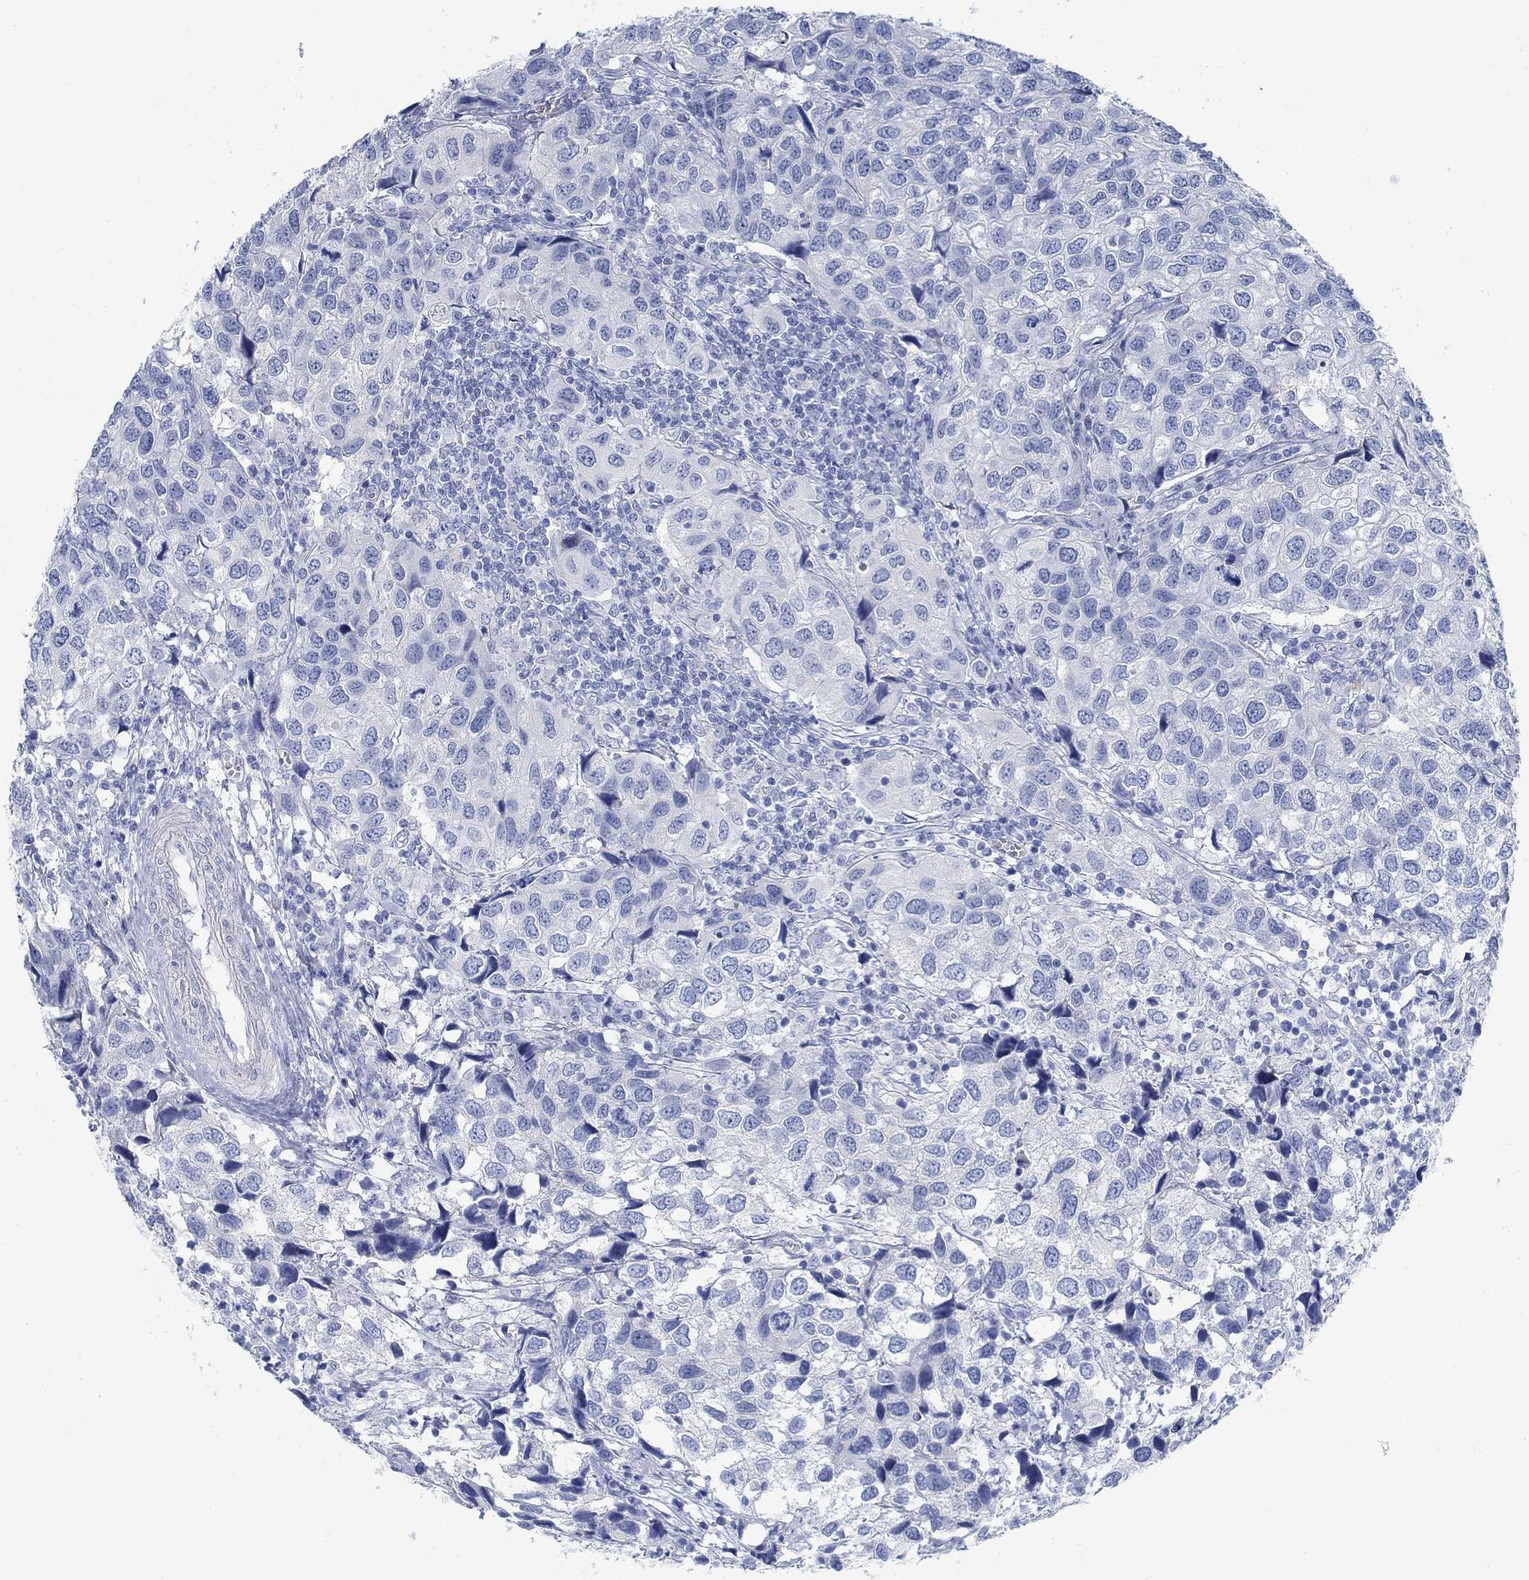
{"staining": {"intensity": "negative", "quantity": "none", "location": "none"}, "tissue": "urothelial cancer", "cell_type": "Tumor cells", "image_type": "cancer", "snomed": [{"axis": "morphology", "description": "Urothelial carcinoma, High grade"}, {"axis": "topography", "description": "Urinary bladder"}], "caption": "This is an immunohistochemistry histopathology image of human urothelial carcinoma (high-grade). There is no staining in tumor cells.", "gene": "RBM20", "patient": {"sex": "male", "age": 79}}